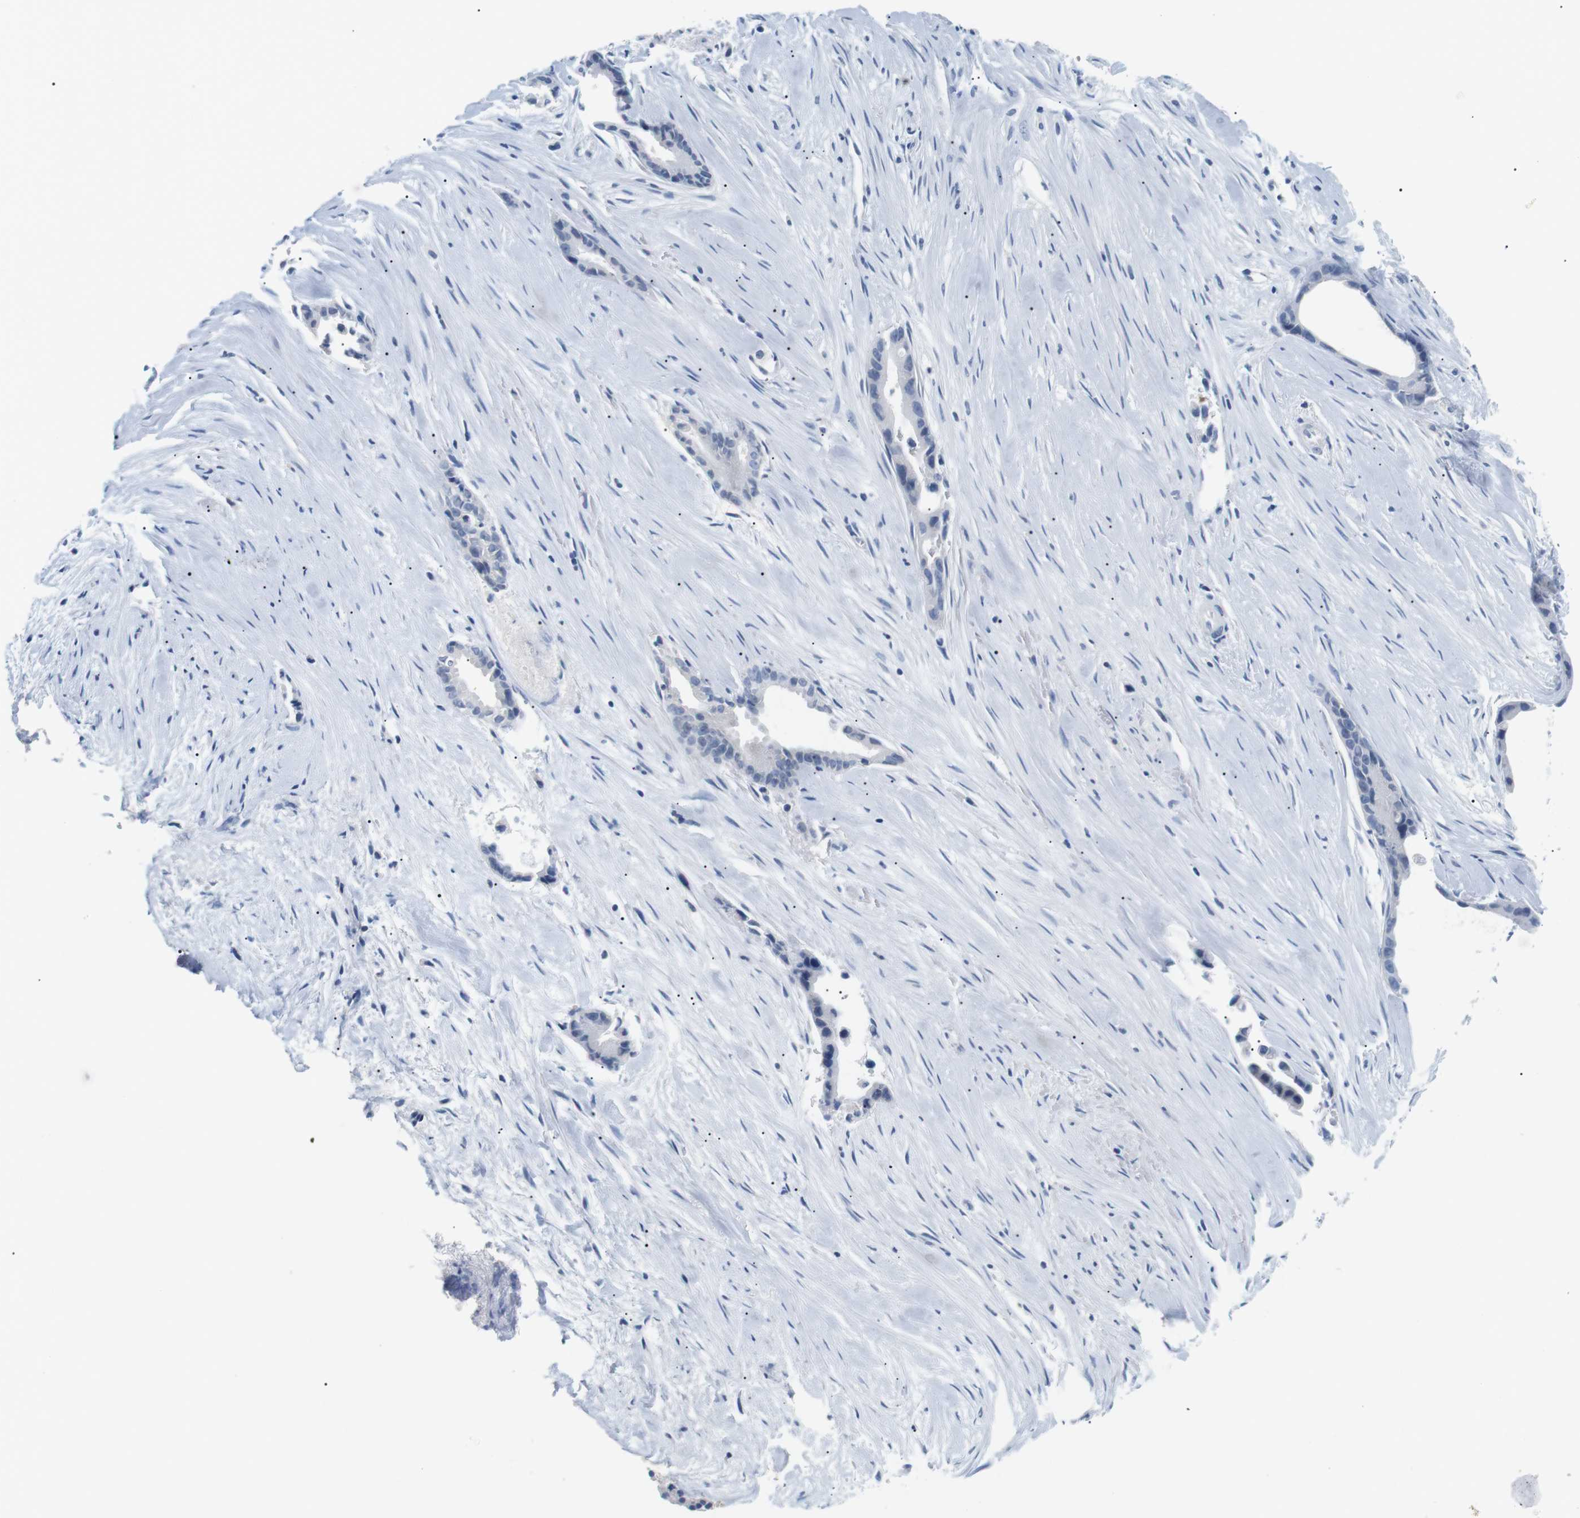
{"staining": {"intensity": "negative", "quantity": "none", "location": "none"}, "tissue": "liver cancer", "cell_type": "Tumor cells", "image_type": "cancer", "snomed": [{"axis": "morphology", "description": "Cholangiocarcinoma"}, {"axis": "topography", "description": "Liver"}], "caption": "This histopathology image is of cholangiocarcinoma (liver) stained with immunohistochemistry (IHC) to label a protein in brown with the nuclei are counter-stained blue. There is no positivity in tumor cells. The staining was performed using DAB (3,3'-diaminobenzidine) to visualize the protein expression in brown, while the nuclei were stained in blue with hematoxylin (Magnification: 20x).", "gene": "FCGRT", "patient": {"sex": "female", "age": 55}}